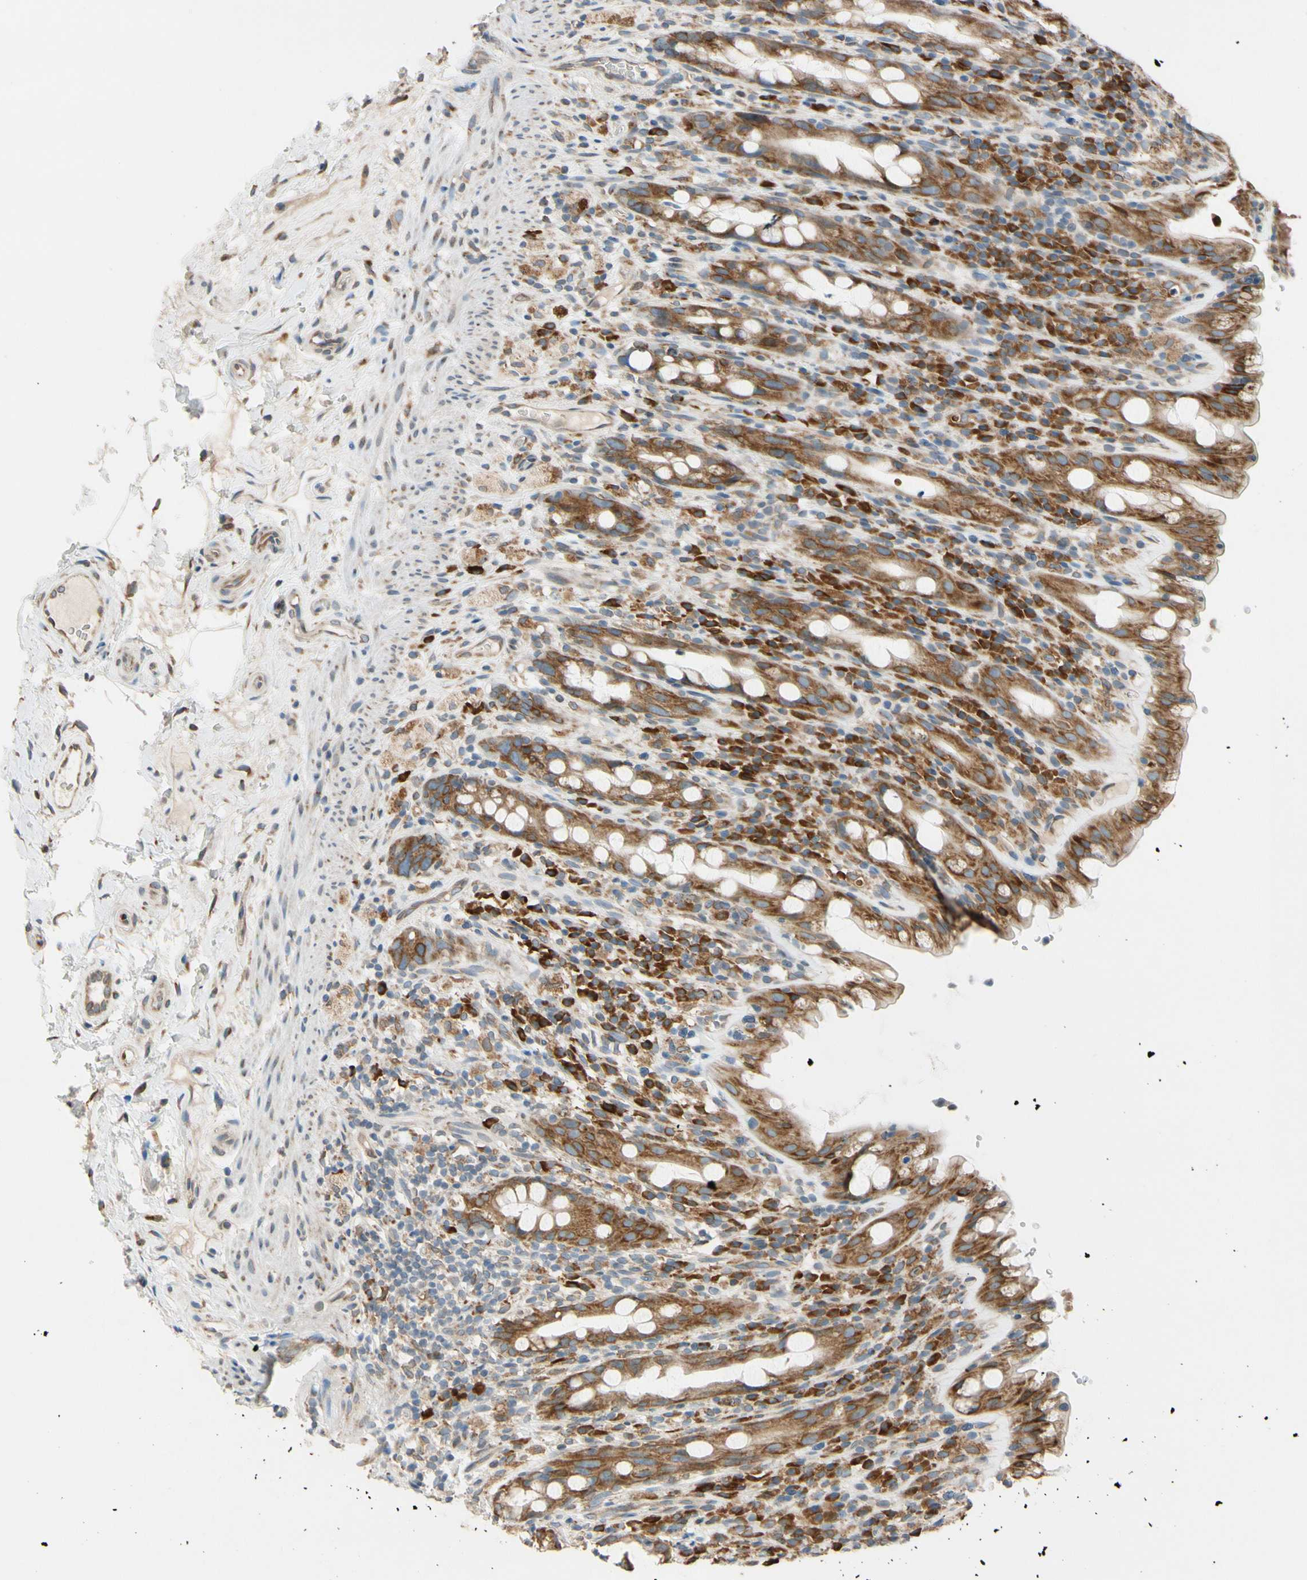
{"staining": {"intensity": "strong", "quantity": ">75%", "location": "cytoplasmic/membranous"}, "tissue": "rectum", "cell_type": "Glandular cells", "image_type": "normal", "snomed": [{"axis": "morphology", "description": "Normal tissue, NOS"}, {"axis": "topography", "description": "Rectum"}], "caption": "High-power microscopy captured an immunohistochemistry (IHC) image of unremarkable rectum, revealing strong cytoplasmic/membranous expression in about >75% of glandular cells.", "gene": "RPN2", "patient": {"sex": "male", "age": 44}}